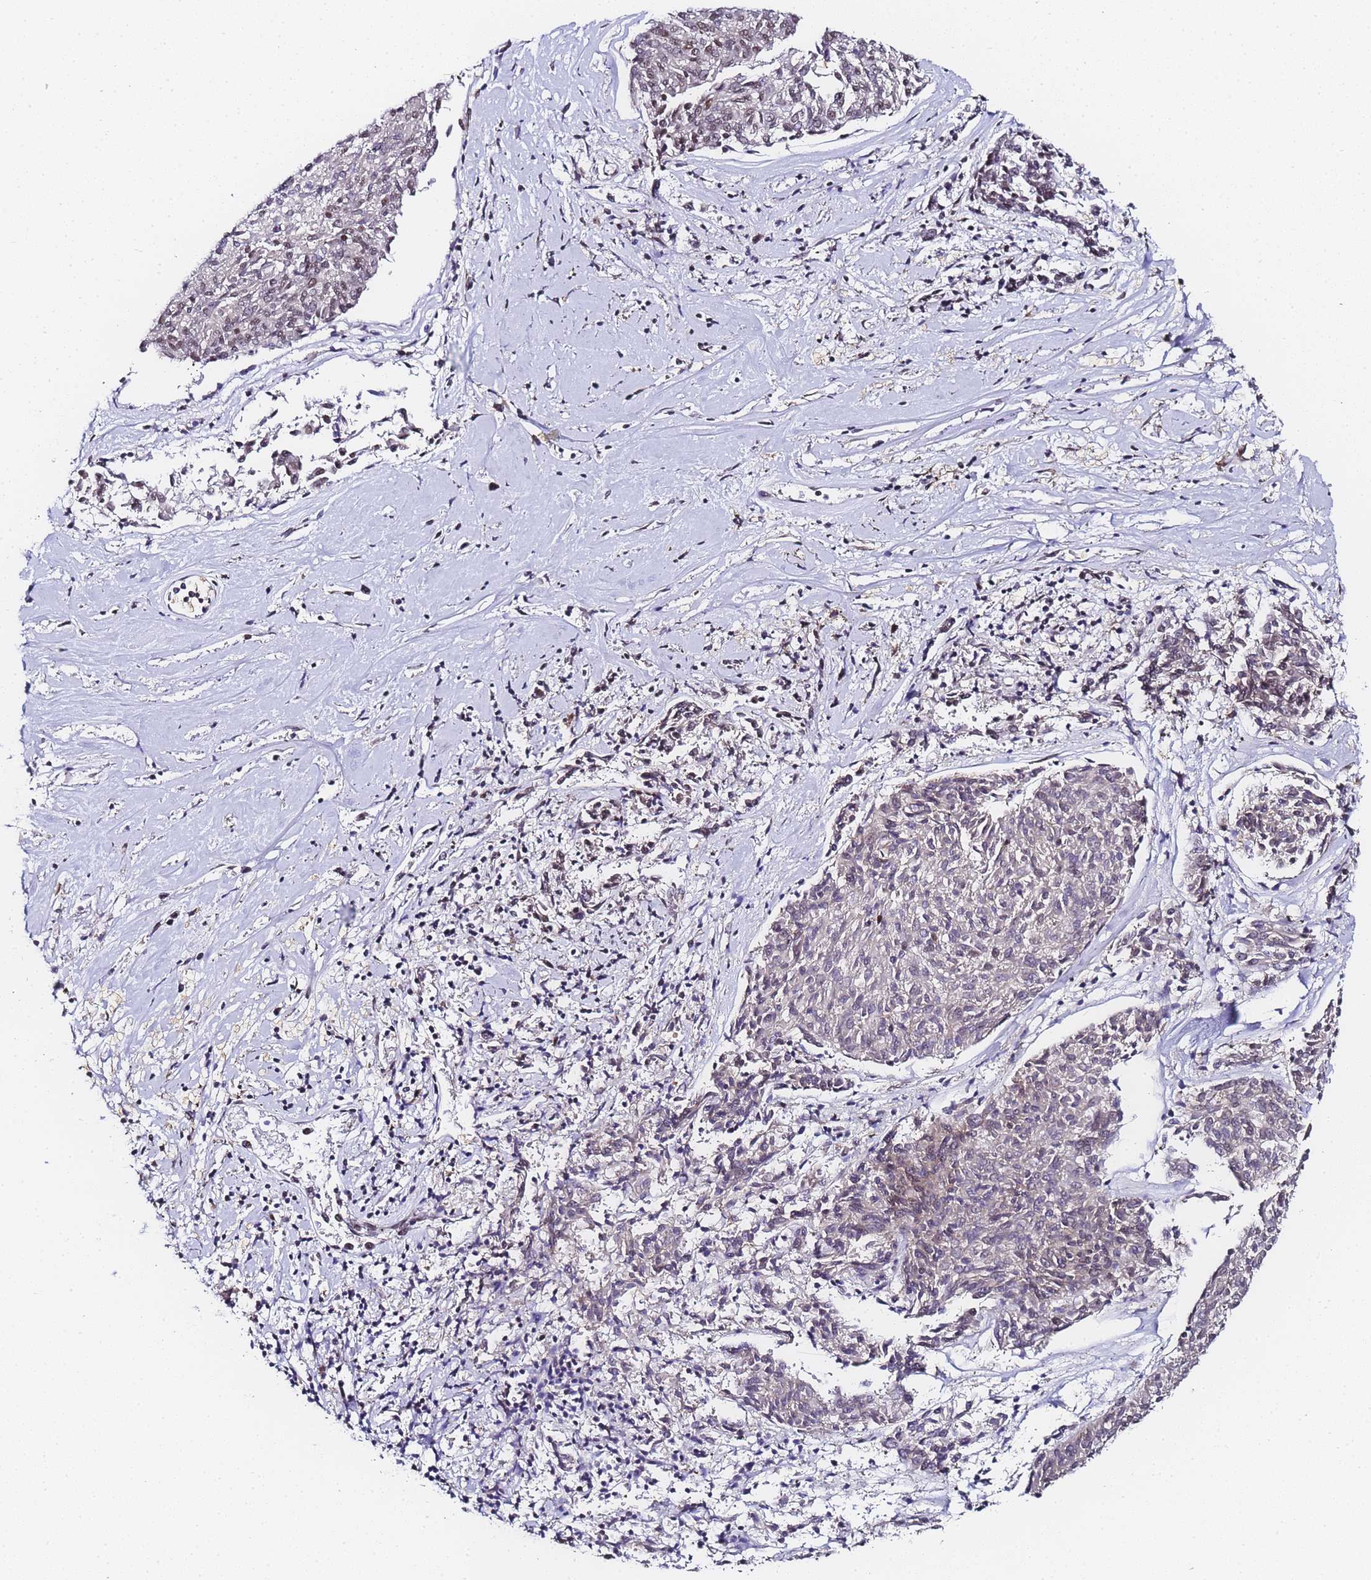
{"staining": {"intensity": "moderate", "quantity": "25%-75%", "location": "nuclear"}, "tissue": "melanoma", "cell_type": "Tumor cells", "image_type": "cancer", "snomed": [{"axis": "morphology", "description": "Malignant melanoma, NOS"}, {"axis": "topography", "description": "Skin"}], "caption": "Brown immunohistochemical staining in human malignant melanoma shows moderate nuclear expression in approximately 25%-75% of tumor cells.", "gene": "POLR1A", "patient": {"sex": "female", "age": 72}}